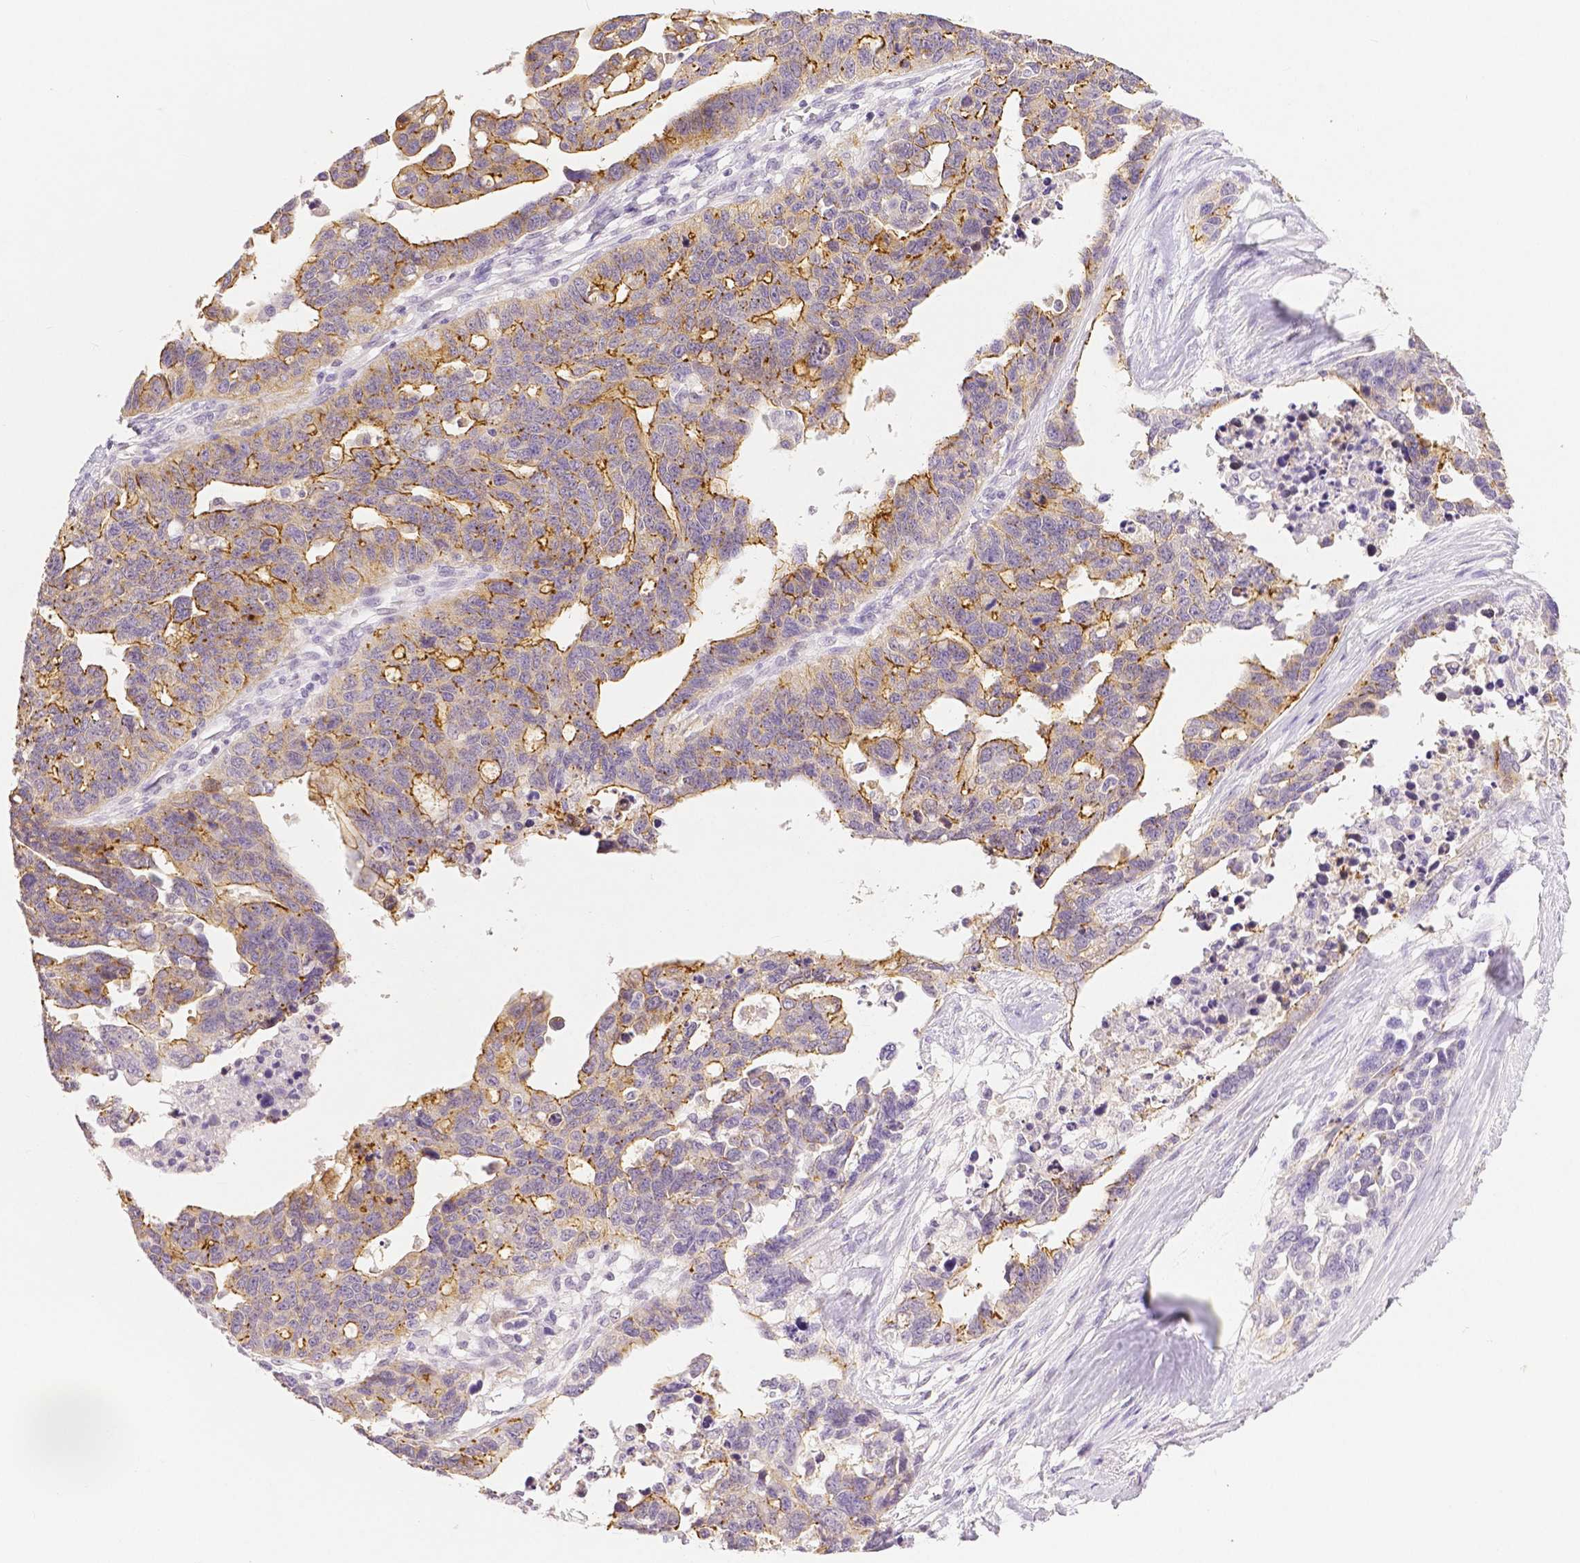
{"staining": {"intensity": "moderate", "quantity": "25%-75%", "location": "cytoplasmic/membranous"}, "tissue": "ovarian cancer", "cell_type": "Tumor cells", "image_type": "cancer", "snomed": [{"axis": "morphology", "description": "Cystadenocarcinoma, serous, NOS"}, {"axis": "topography", "description": "Ovary"}], "caption": "Moderate cytoplasmic/membranous protein positivity is appreciated in approximately 25%-75% of tumor cells in ovarian cancer.", "gene": "OCLN", "patient": {"sex": "female", "age": 69}}